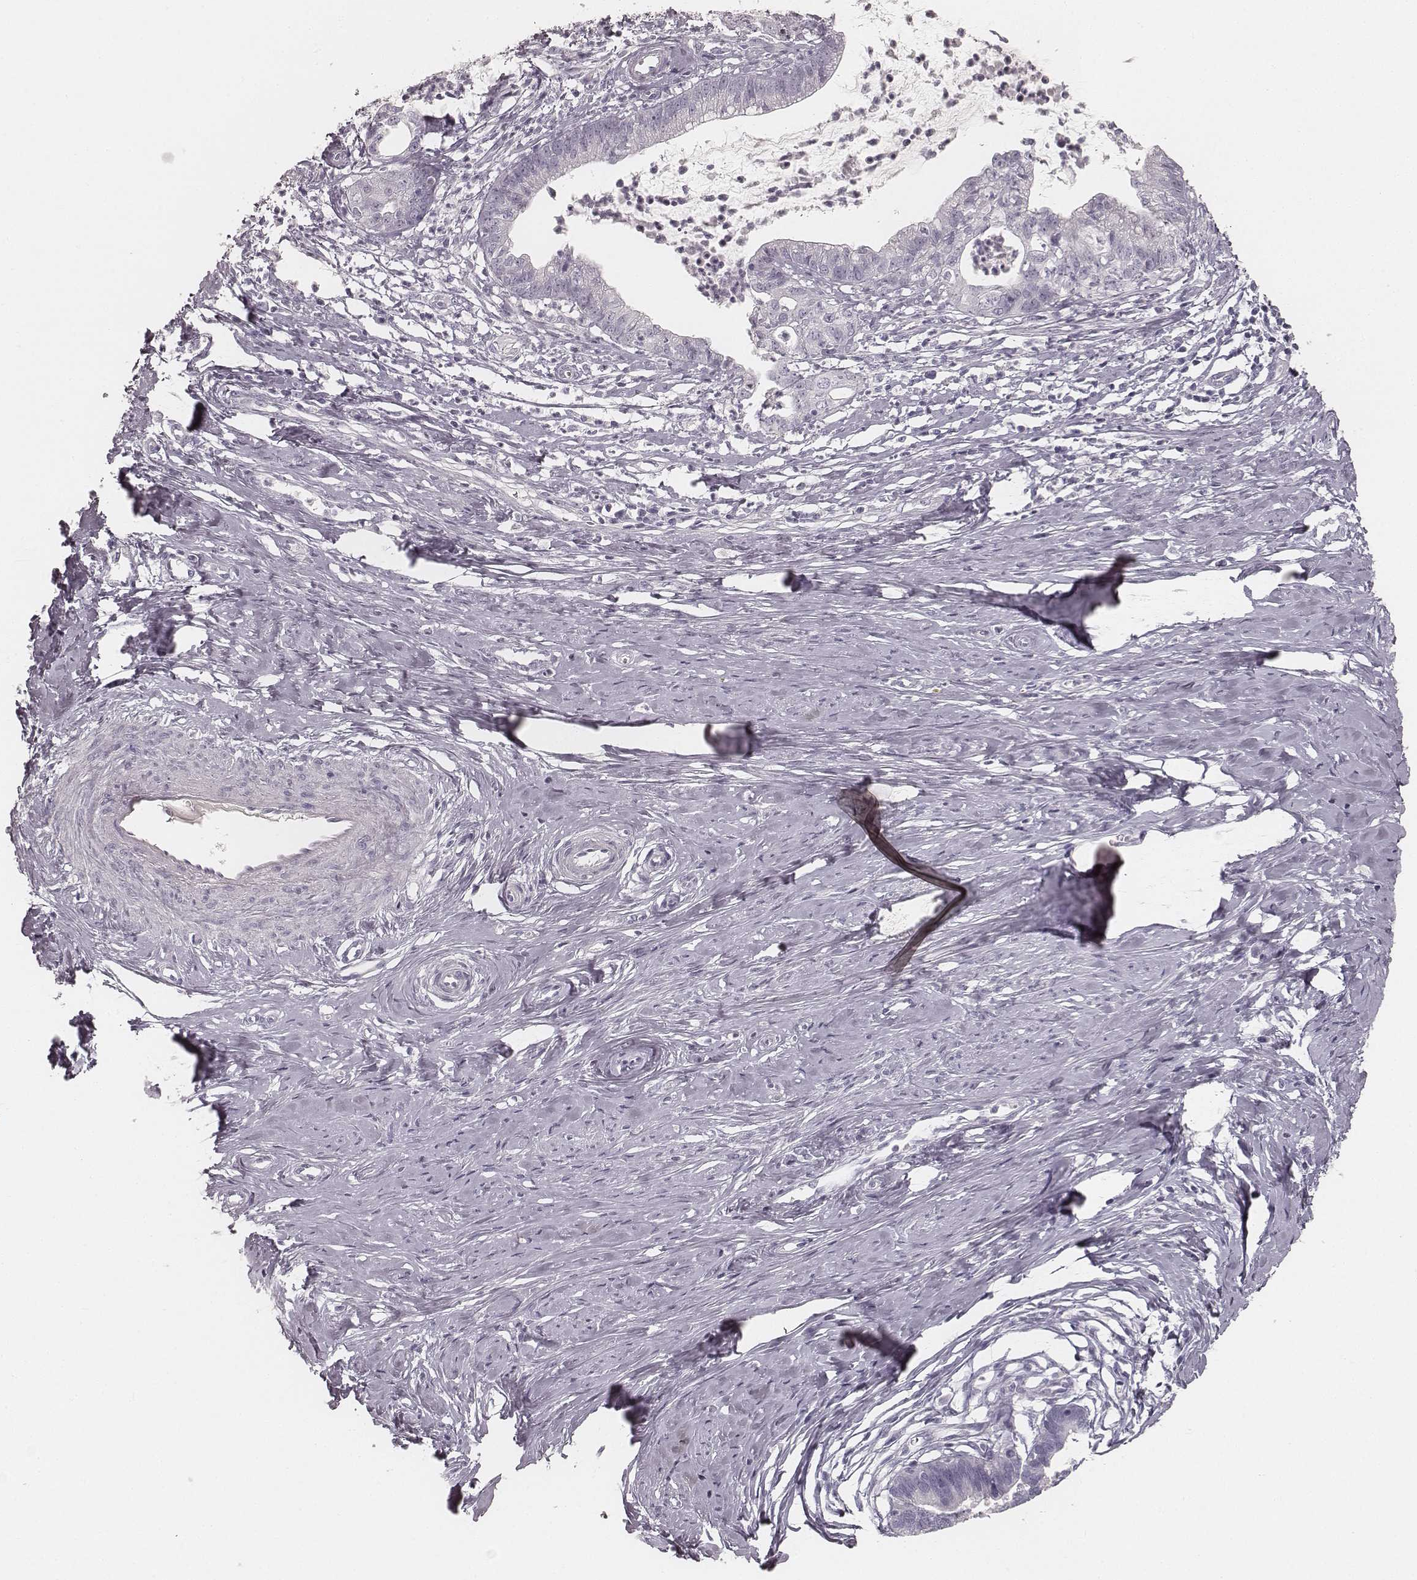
{"staining": {"intensity": "negative", "quantity": "none", "location": "none"}, "tissue": "cervical cancer", "cell_type": "Tumor cells", "image_type": "cancer", "snomed": [{"axis": "morphology", "description": "Normal tissue, NOS"}, {"axis": "morphology", "description": "Adenocarcinoma, NOS"}, {"axis": "topography", "description": "Cervix"}], "caption": "An image of adenocarcinoma (cervical) stained for a protein reveals no brown staining in tumor cells.", "gene": "KRT31", "patient": {"sex": "female", "age": 38}}